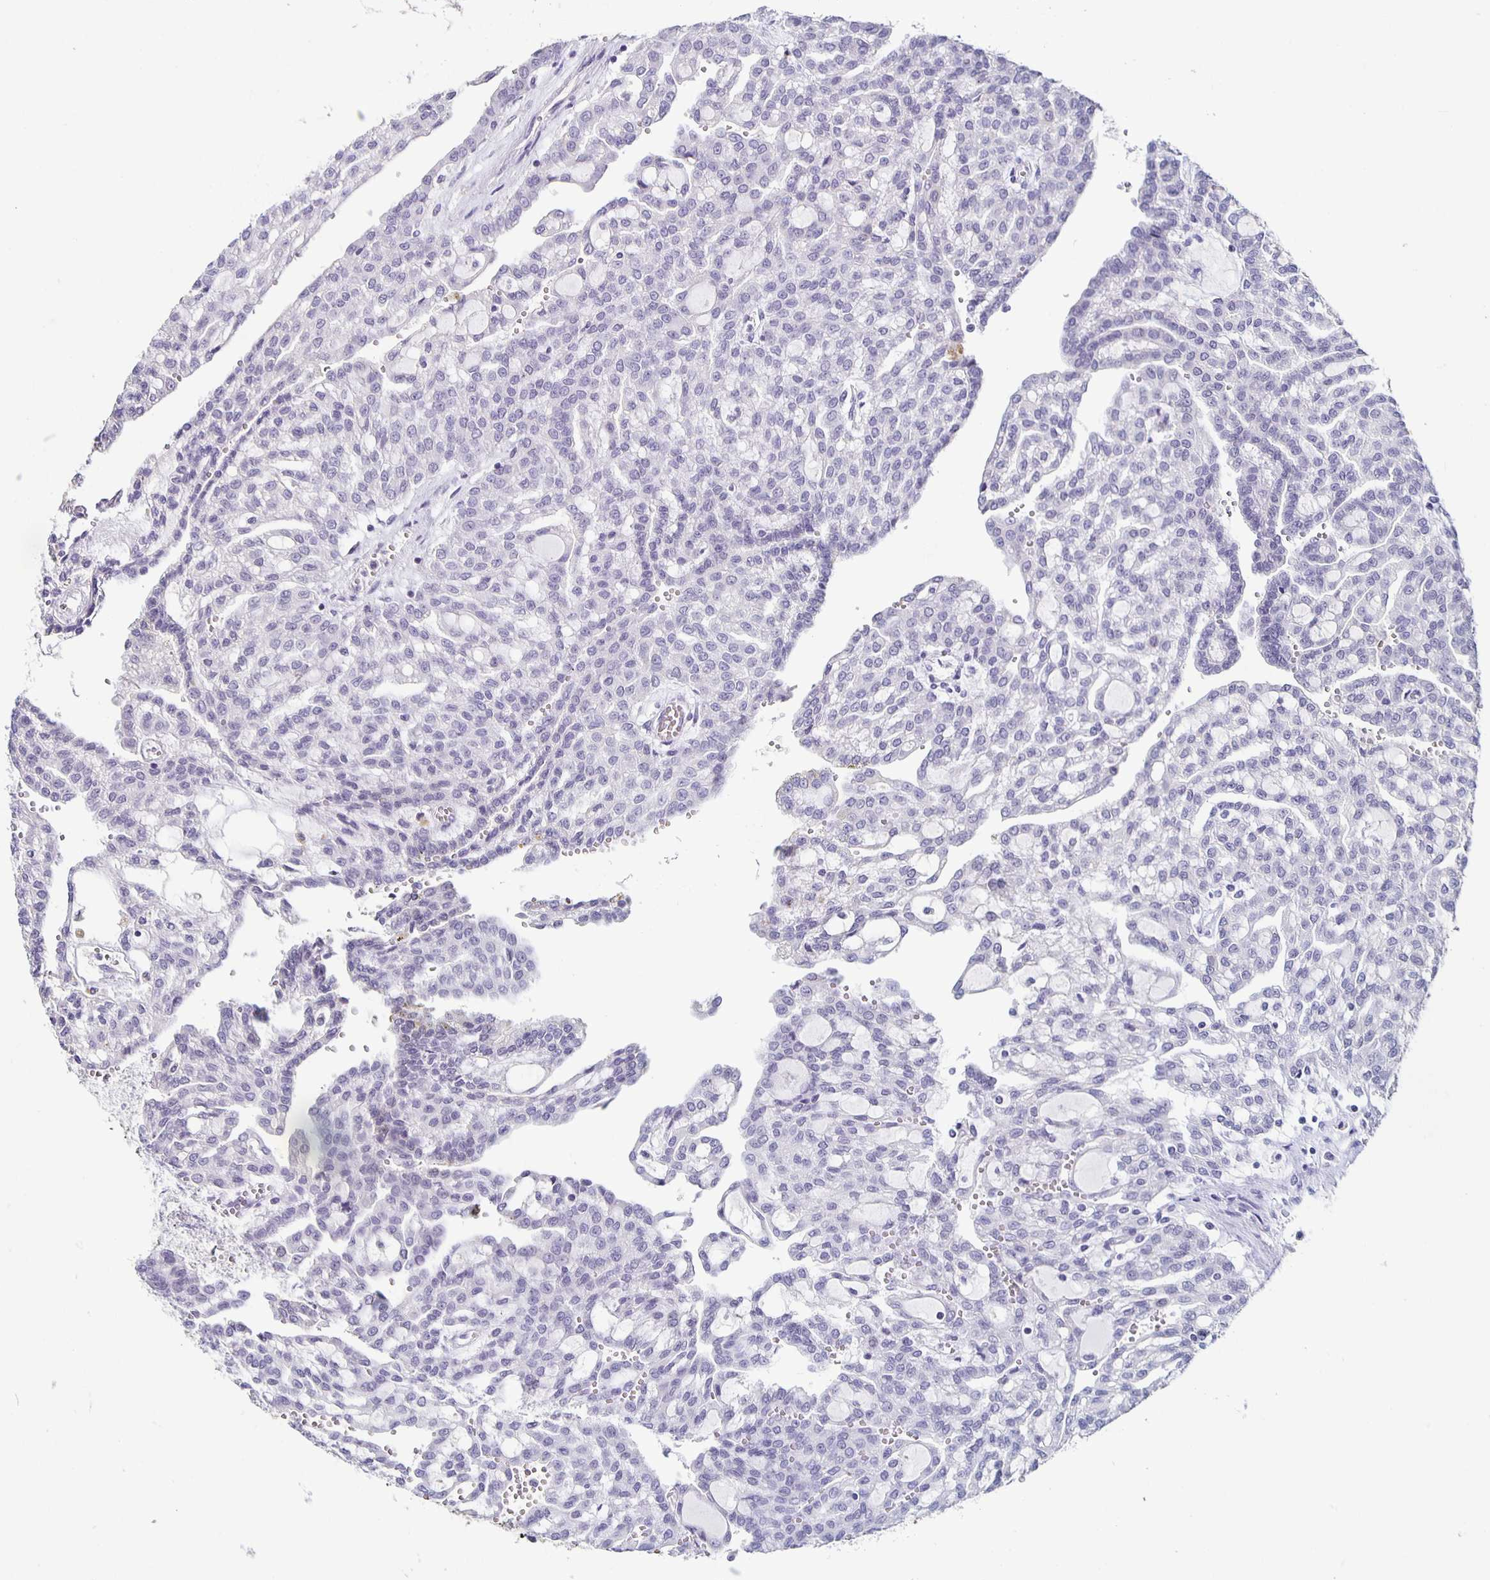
{"staining": {"intensity": "negative", "quantity": "none", "location": "none"}, "tissue": "renal cancer", "cell_type": "Tumor cells", "image_type": "cancer", "snomed": [{"axis": "morphology", "description": "Adenocarcinoma, NOS"}, {"axis": "topography", "description": "Kidney"}], "caption": "IHC of adenocarcinoma (renal) exhibits no expression in tumor cells.", "gene": "CARNS1", "patient": {"sex": "male", "age": 63}}